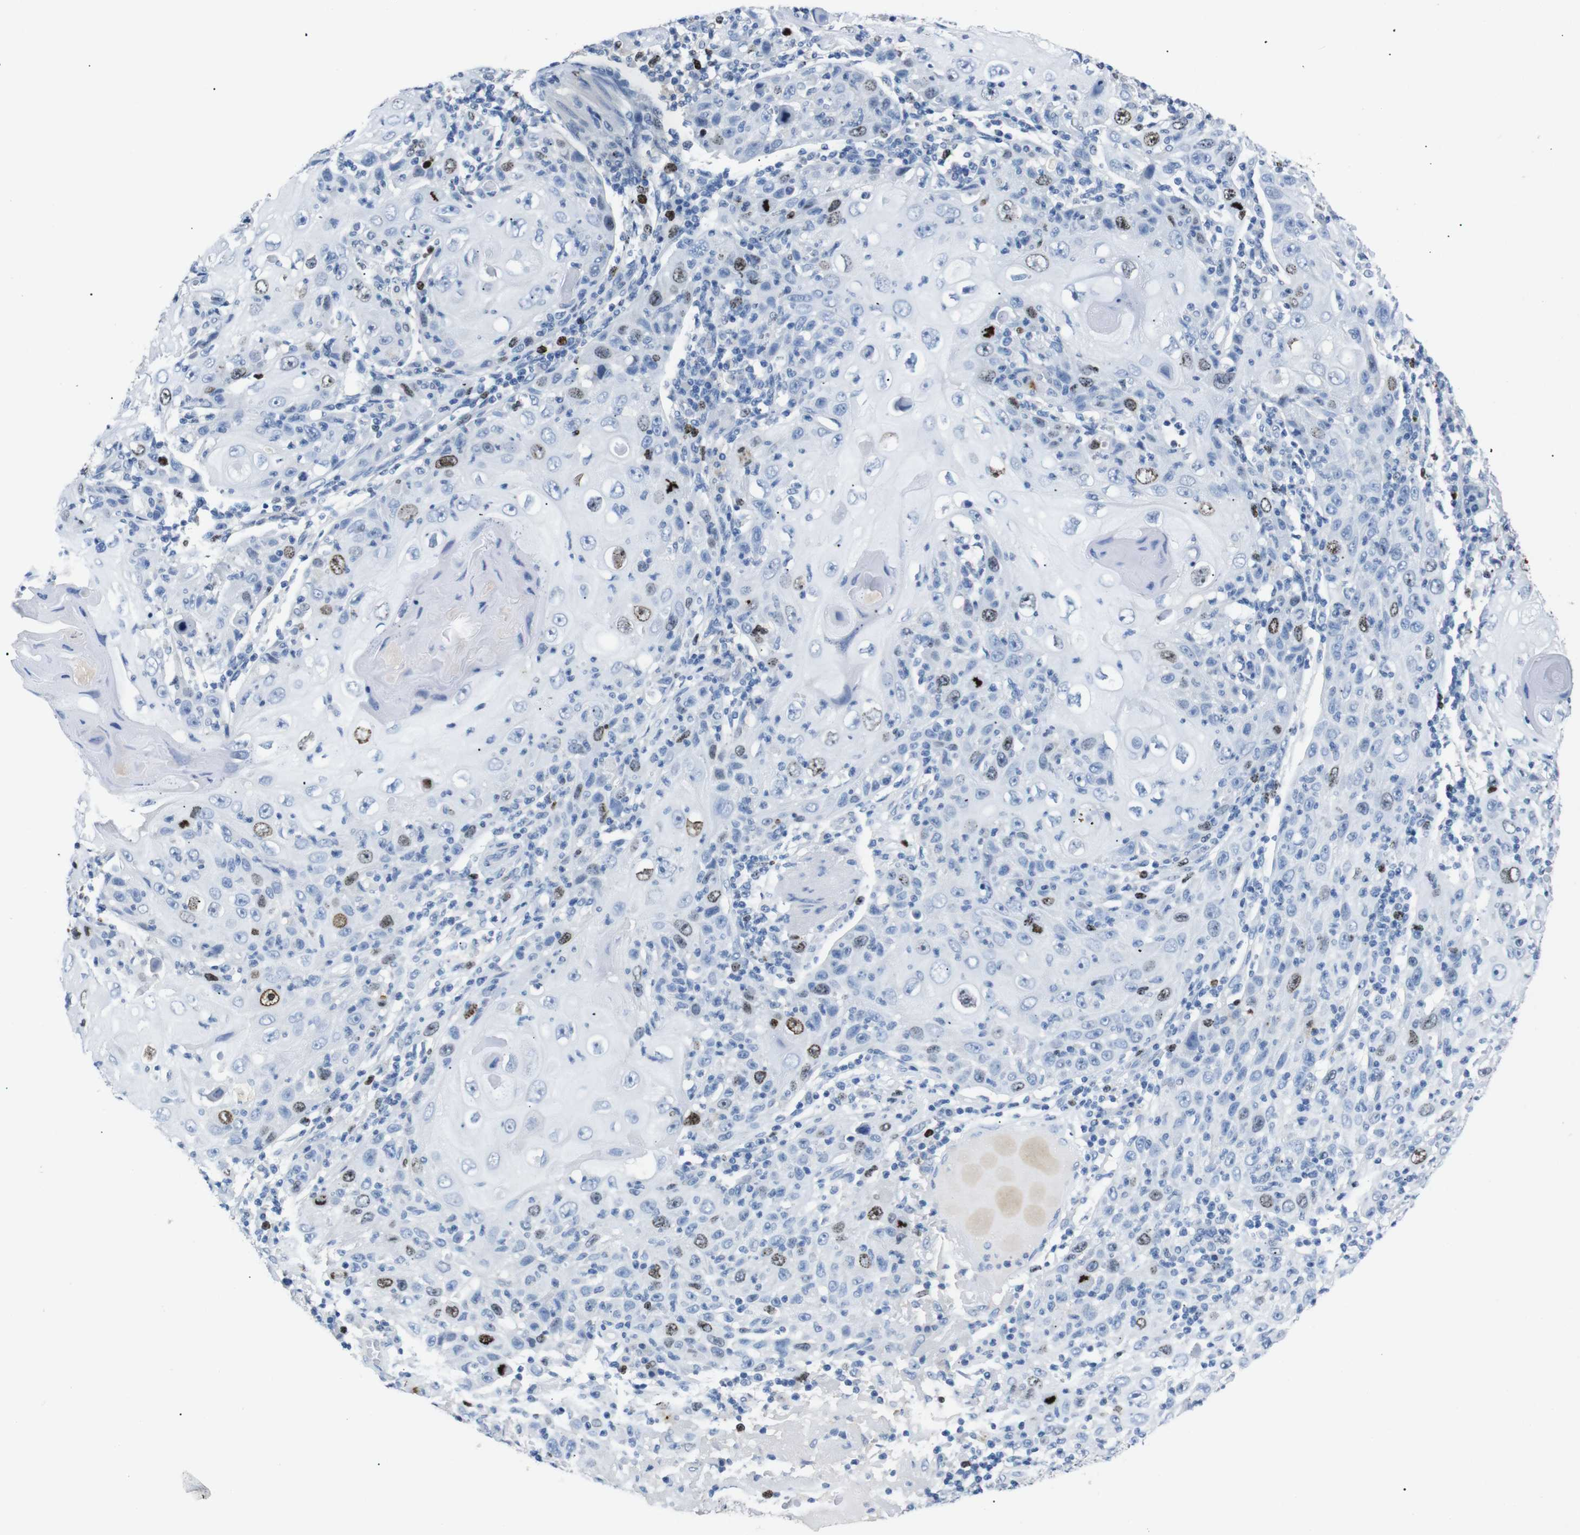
{"staining": {"intensity": "strong", "quantity": "<25%", "location": "nuclear"}, "tissue": "skin cancer", "cell_type": "Tumor cells", "image_type": "cancer", "snomed": [{"axis": "morphology", "description": "Squamous cell carcinoma, NOS"}, {"axis": "topography", "description": "Skin"}], "caption": "Human squamous cell carcinoma (skin) stained with a protein marker demonstrates strong staining in tumor cells.", "gene": "INCENP", "patient": {"sex": "female", "age": 88}}